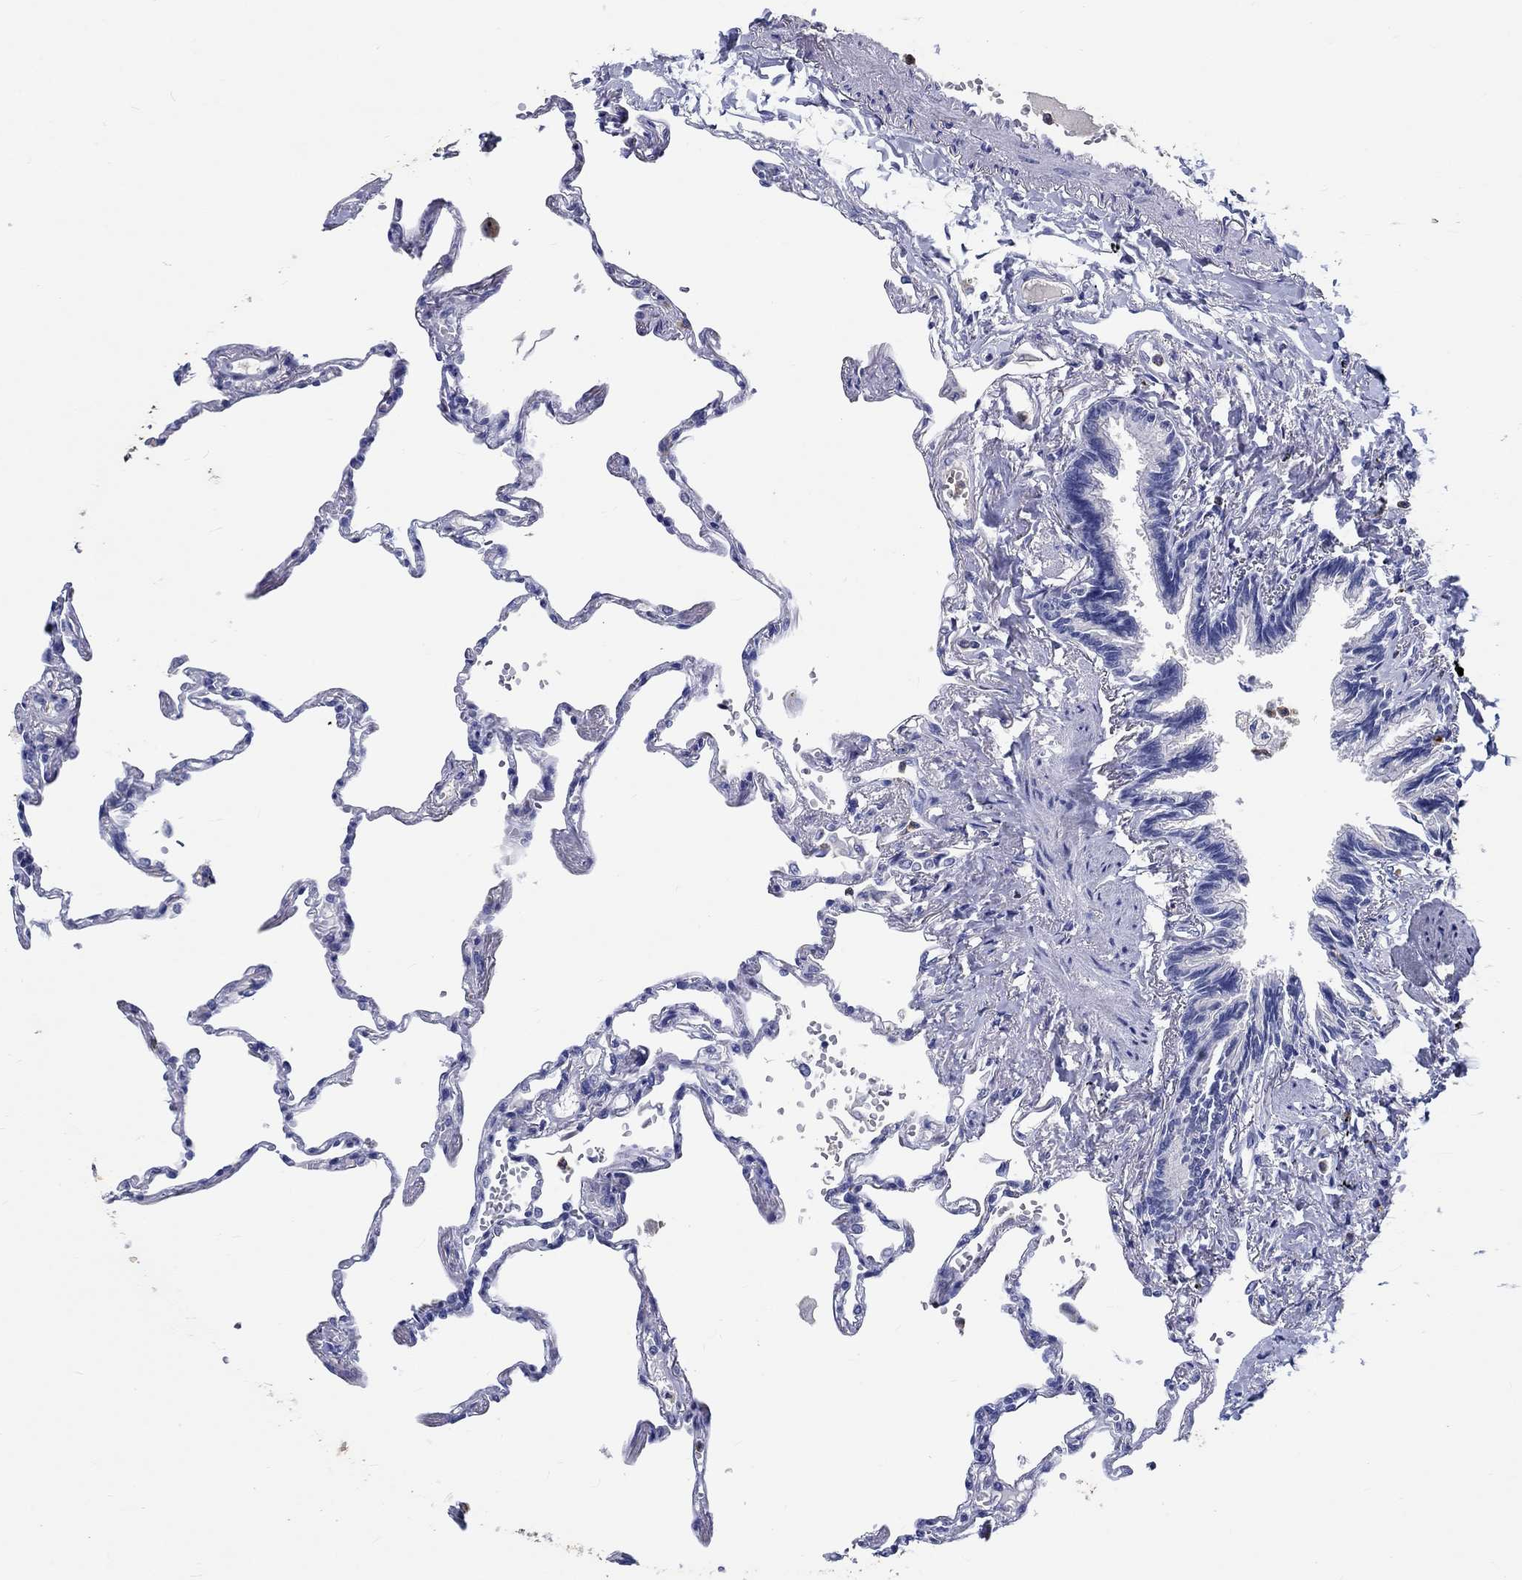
{"staining": {"intensity": "negative", "quantity": "none", "location": "none"}, "tissue": "lung", "cell_type": "Alveolar cells", "image_type": "normal", "snomed": [{"axis": "morphology", "description": "Normal tissue, NOS"}, {"axis": "topography", "description": "Lung"}], "caption": "Protein analysis of benign lung displays no significant expression in alveolar cells. (DAB (3,3'-diaminobenzidine) immunohistochemistry (IHC) visualized using brightfield microscopy, high magnification).", "gene": "EPX", "patient": {"sex": "male", "age": 78}}